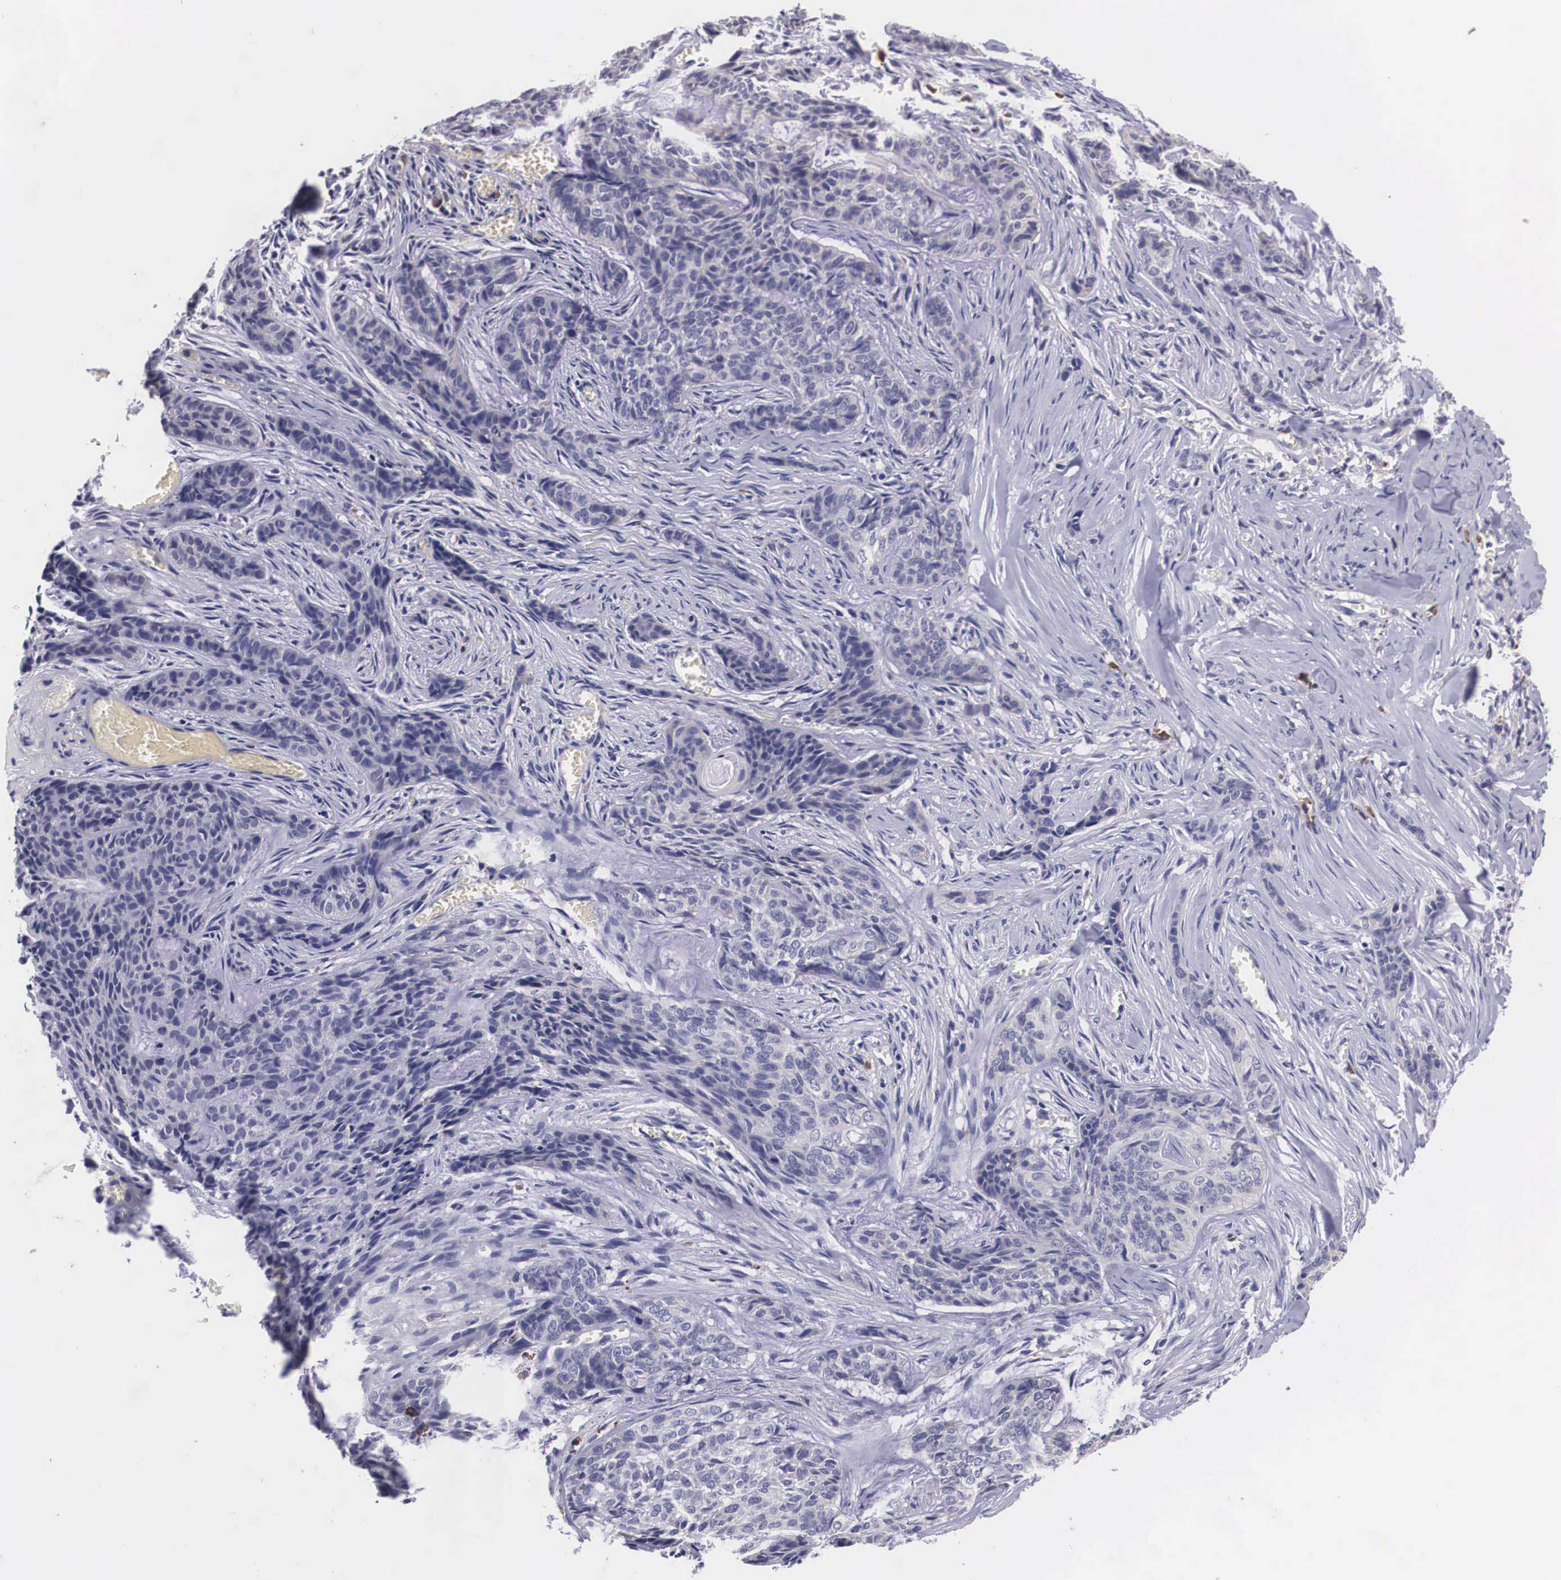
{"staining": {"intensity": "negative", "quantity": "none", "location": "none"}, "tissue": "skin cancer", "cell_type": "Tumor cells", "image_type": "cancer", "snomed": [{"axis": "morphology", "description": "Normal tissue, NOS"}, {"axis": "morphology", "description": "Basal cell carcinoma"}, {"axis": "topography", "description": "Skin"}], "caption": "The IHC image has no significant positivity in tumor cells of skin basal cell carcinoma tissue. (DAB (3,3'-diaminobenzidine) immunohistochemistry (IHC) with hematoxylin counter stain).", "gene": "CRELD2", "patient": {"sex": "female", "age": 65}}